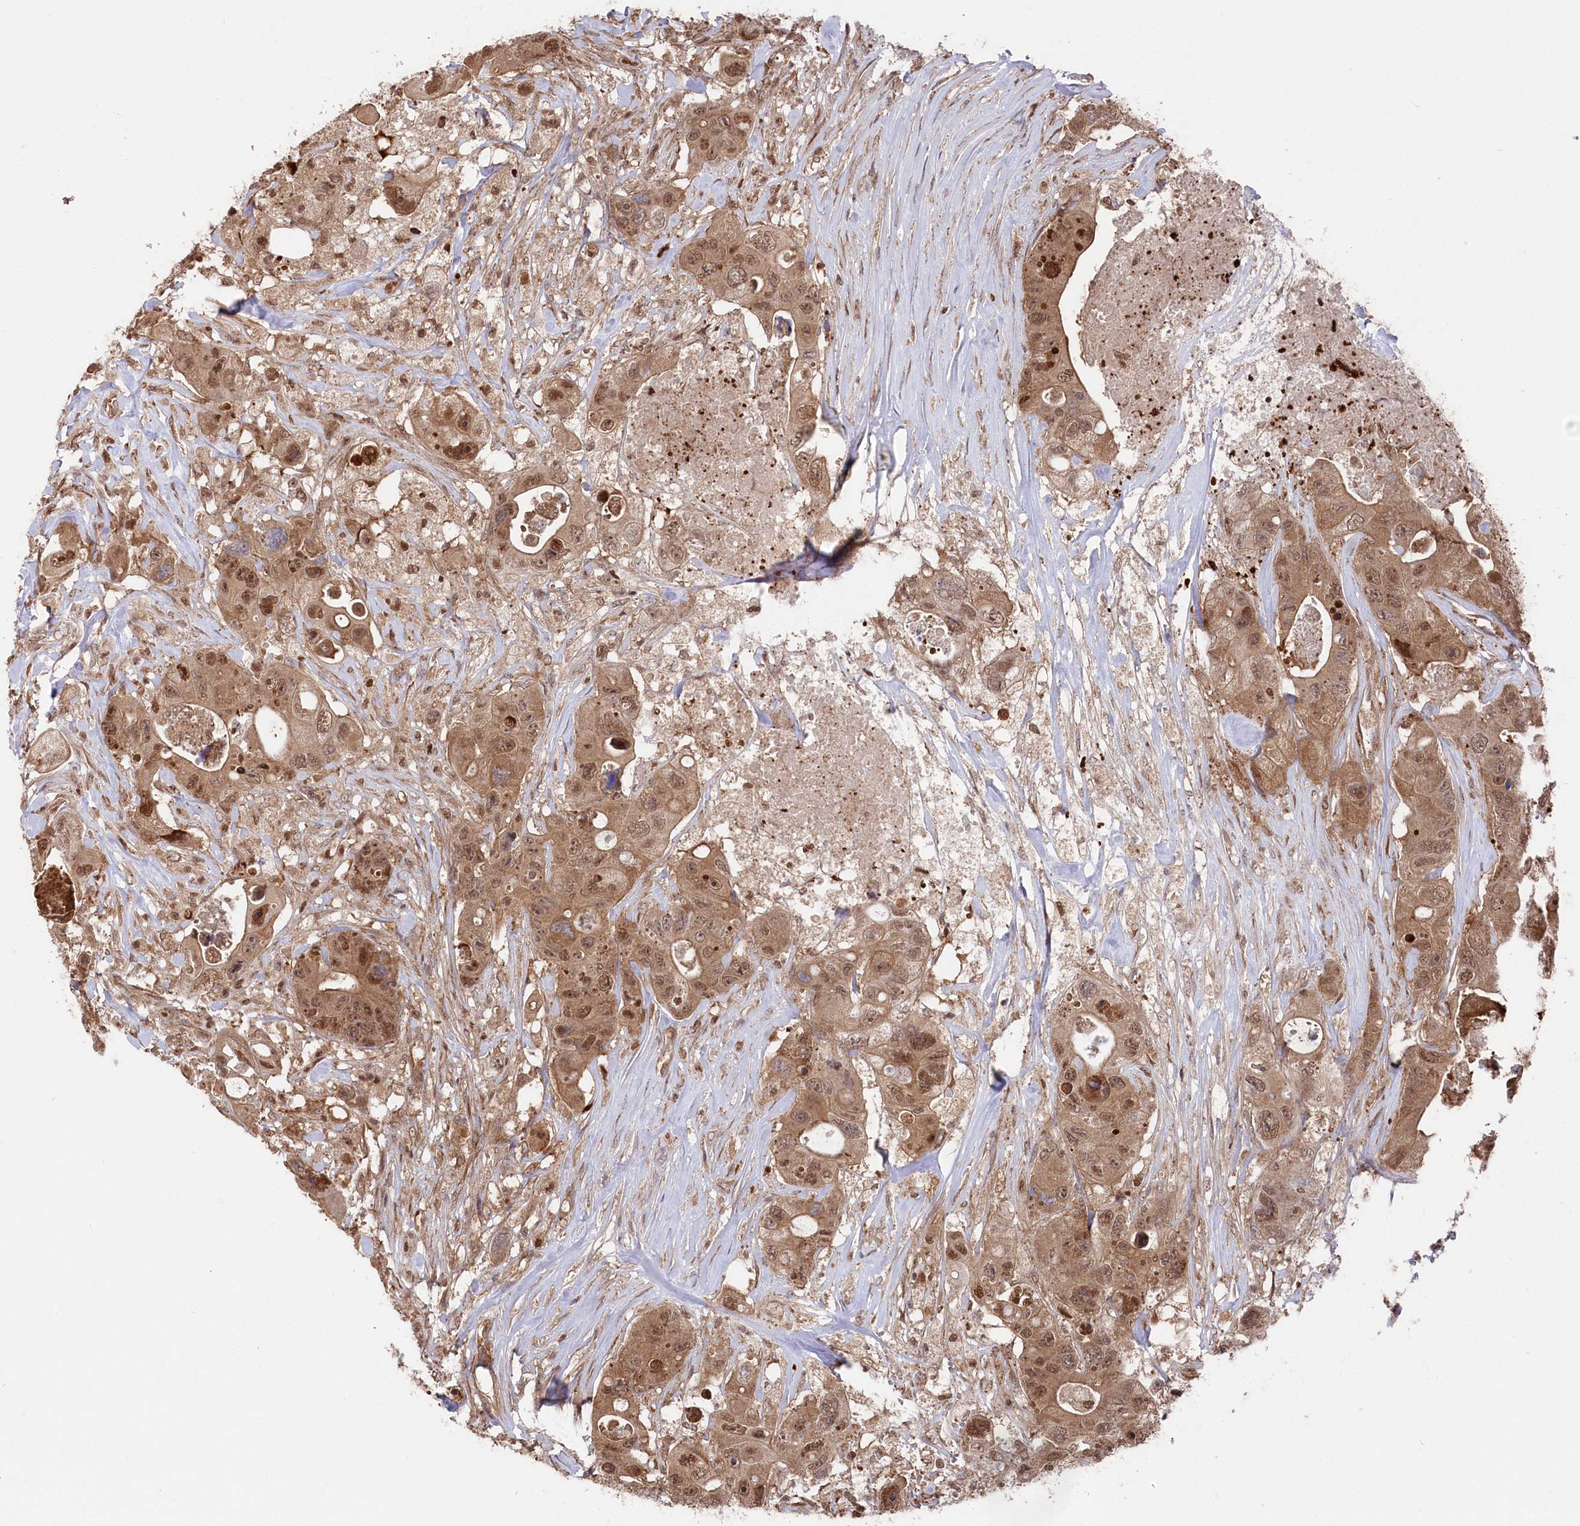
{"staining": {"intensity": "moderate", "quantity": ">75%", "location": "cytoplasmic/membranous,nuclear"}, "tissue": "colorectal cancer", "cell_type": "Tumor cells", "image_type": "cancer", "snomed": [{"axis": "morphology", "description": "Adenocarcinoma, NOS"}, {"axis": "topography", "description": "Colon"}], "caption": "High-power microscopy captured an immunohistochemistry (IHC) photomicrograph of adenocarcinoma (colorectal), revealing moderate cytoplasmic/membranous and nuclear positivity in approximately >75% of tumor cells. (IHC, brightfield microscopy, high magnification).", "gene": "PSMA1", "patient": {"sex": "female", "age": 46}}